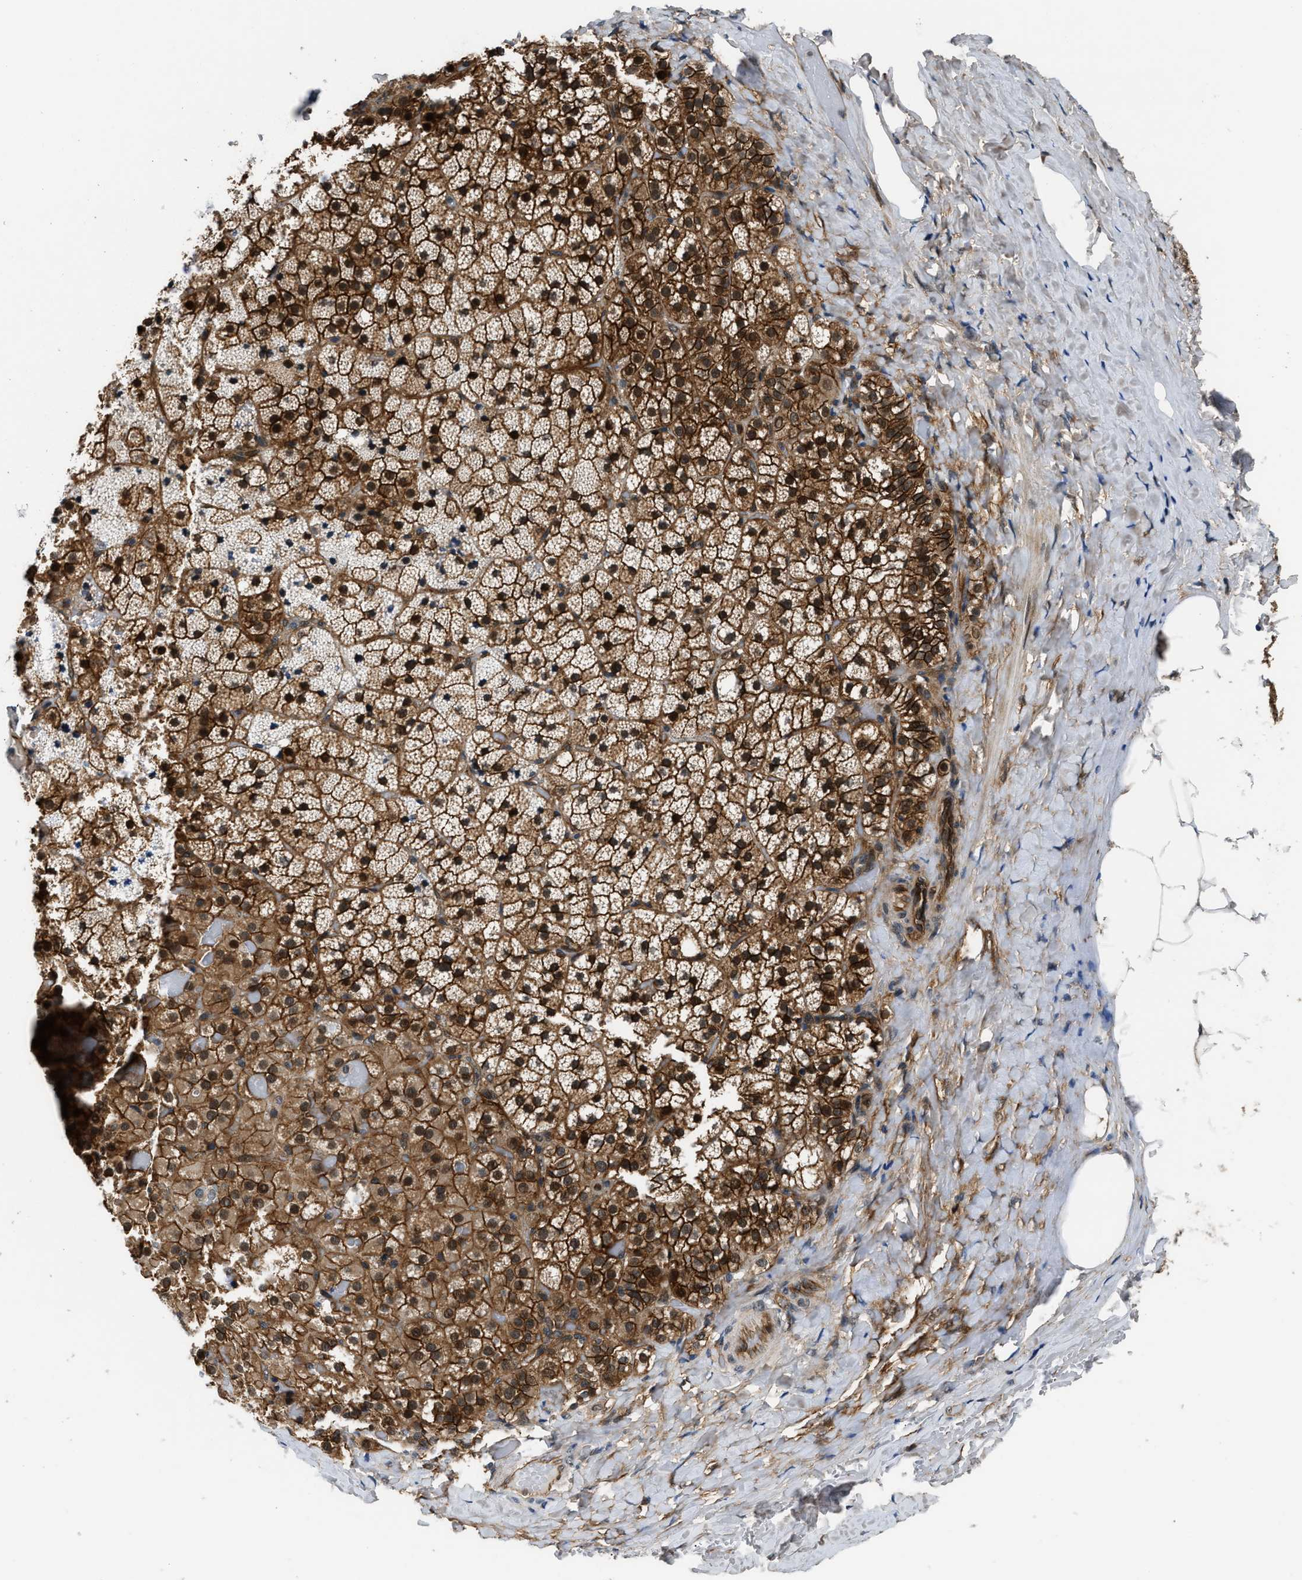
{"staining": {"intensity": "strong", "quantity": ">75%", "location": "cytoplasmic/membranous,nuclear"}, "tissue": "adrenal gland", "cell_type": "Glandular cells", "image_type": "normal", "snomed": [{"axis": "morphology", "description": "Normal tissue, NOS"}, {"axis": "topography", "description": "Adrenal gland"}], "caption": "Immunohistochemical staining of unremarkable adrenal gland displays strong cytoplasmic/membranous,nuclear protein positivity in approximately >75% of glandular cells.", "gene": "COPS2", "patient": {"sex": "female", "age": 59}}